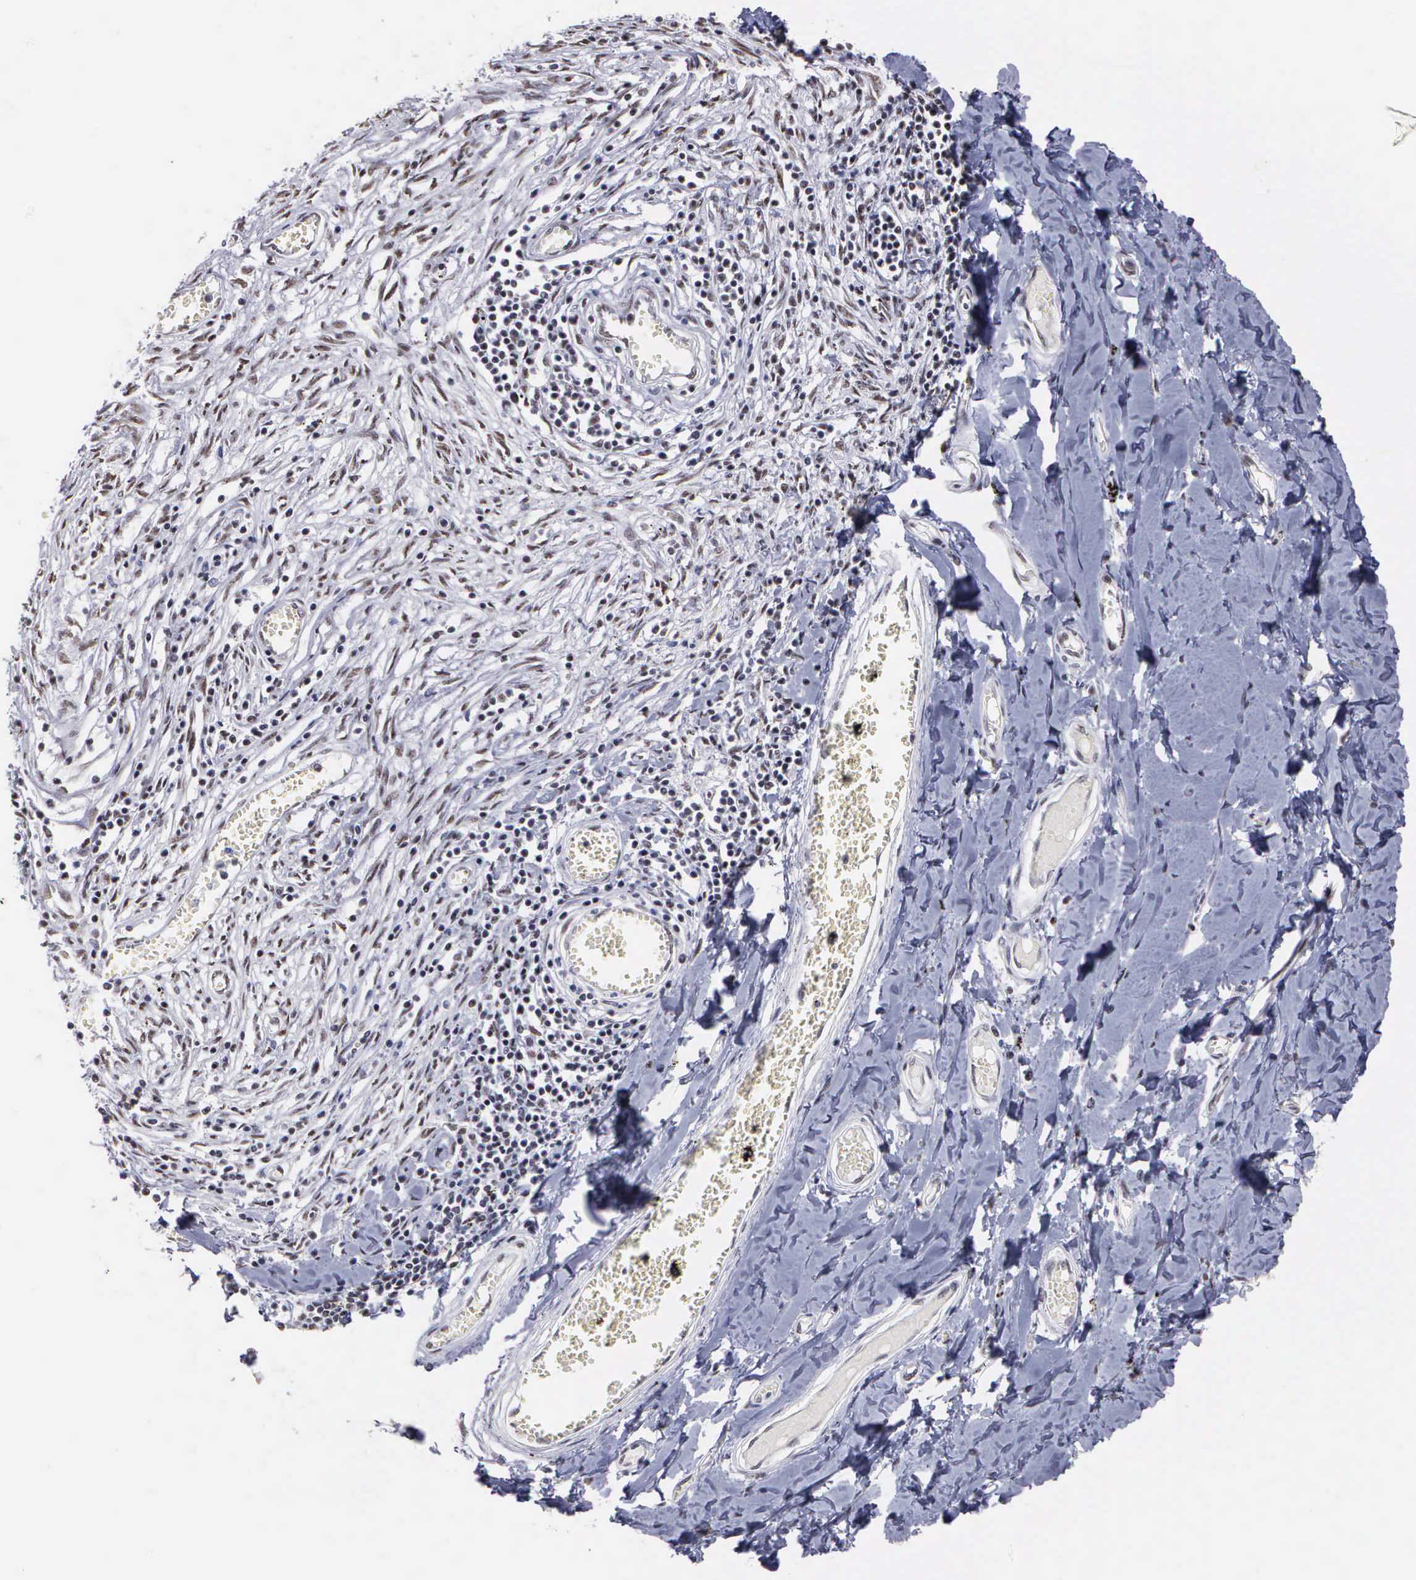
{"staining": {"intensity": "moderate", "quantity": ">75%", "location": "cytoplasmic/membranous"}, "tissue": "adipose tissue", "cell_type": "Adipocytes", "image_type": "normal", "snomed": [{"axis": "morphology", "description": "Normal tissue, NOS"}, {"axis": "morphology", "description": "Sarcoma, NOS"}, {"axis": "topography", "description": "Skin"}, {"axis": "topography", "description": "Soft tissue"}], "caption": "Adipose tissue stained with a brown dye demonstrates moderate cytoplasmic/membranous positive positivity in approximately >75% of adipocytes.", "gene": "CSTF2", "patient": {"sex": "female", "age": 51}}